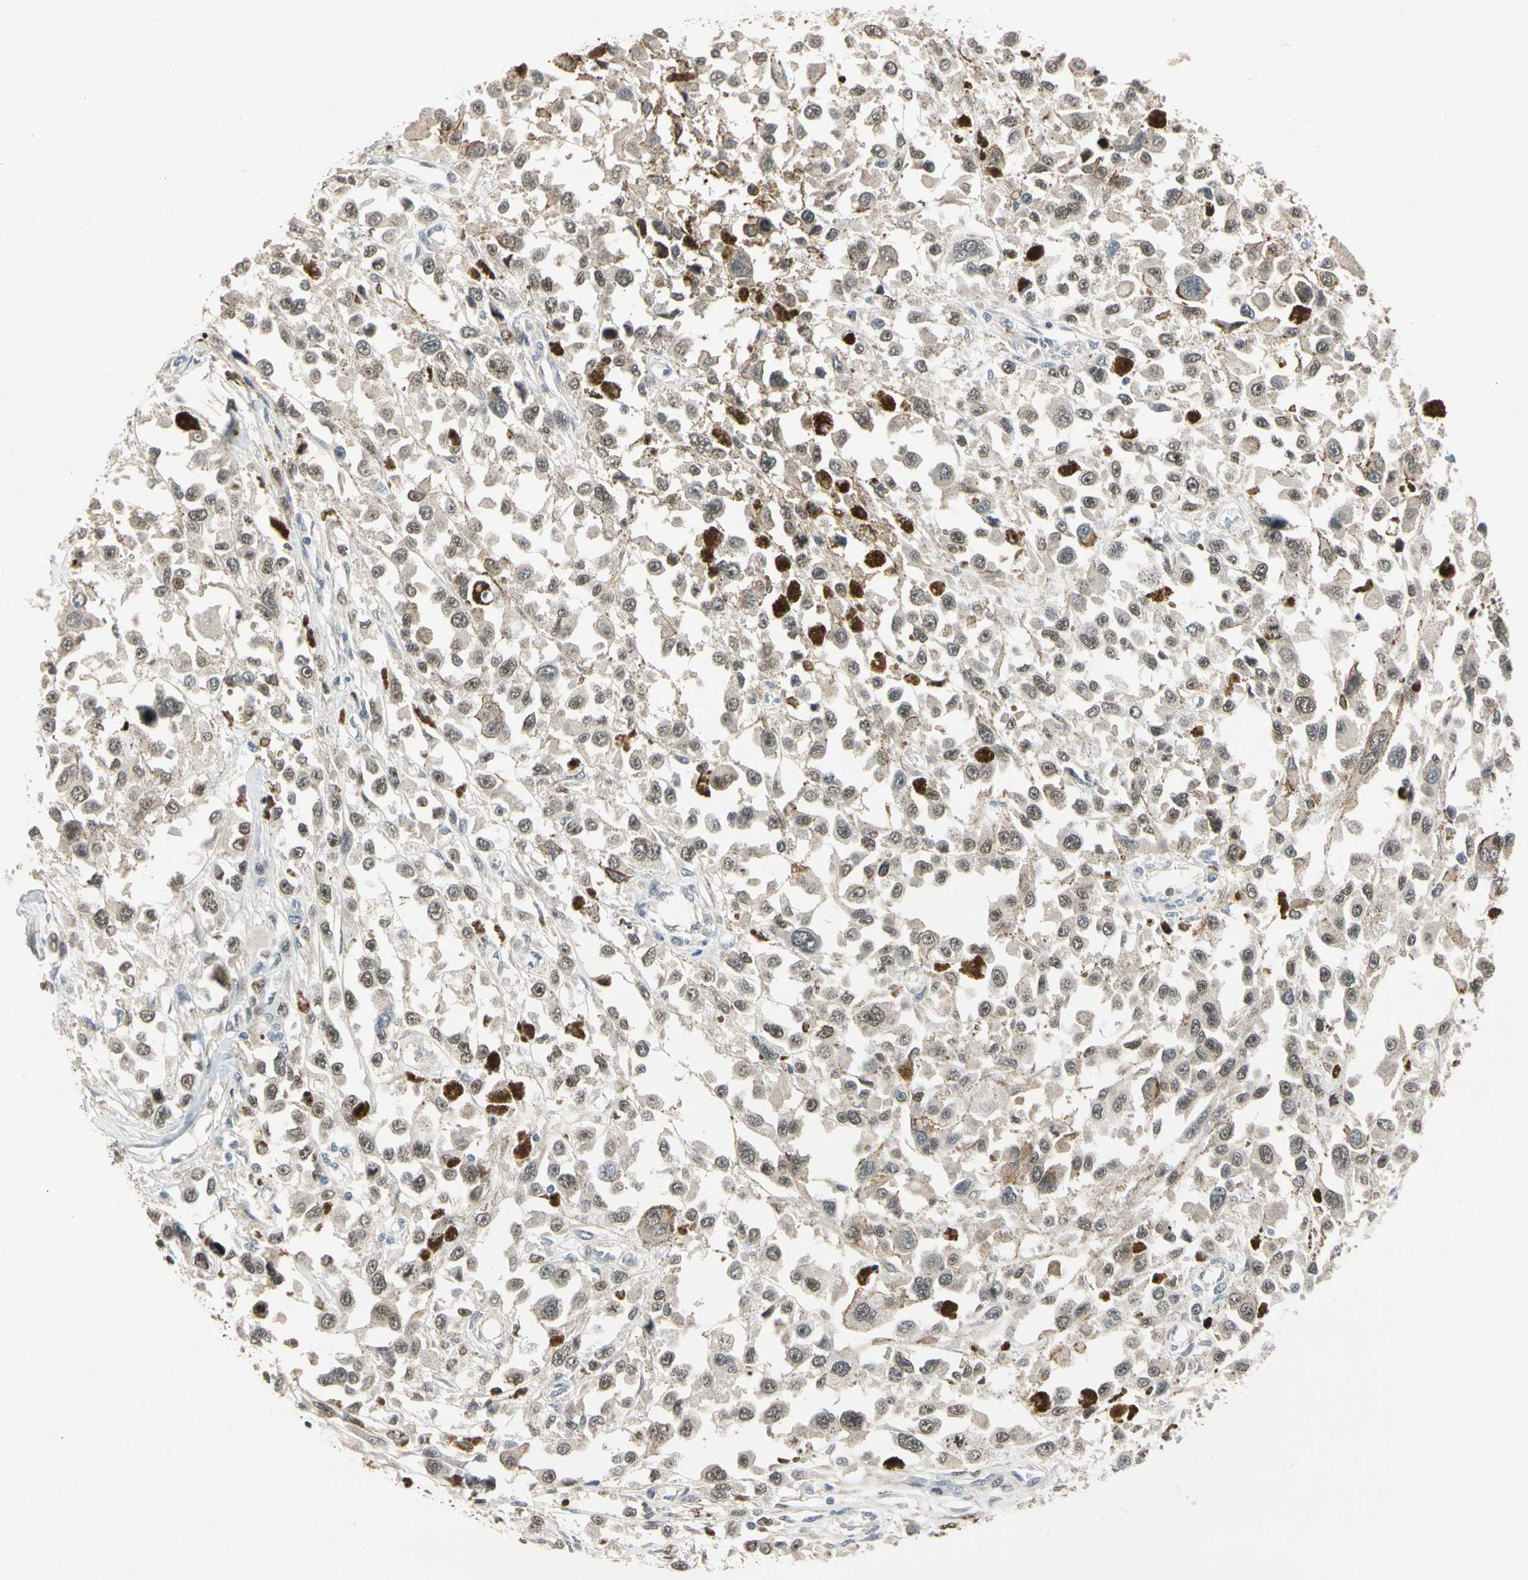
{"staining": {"intensity": "strong", "quantity": ">75%", "location": "cytoplasmic/membranous,nuclear"}, "tissue": "melanoma", "cell_type": "Tumor cells", "image_type": "cancer", "snomed": [{"axis": "morphology", "description": "Malignant melanoma, Metastatic site"}, {"axis": "topography", "description": "Lymph node"}], "caption": "Approximately >75% of tumor cells in human melanoma reveal strong cytoplasmic/membranous and nuclear protein expression as visualized by brown immunohistochemical staining.", "gene": "RIOX2", "patient": {"sex": "male", "age": 59}}